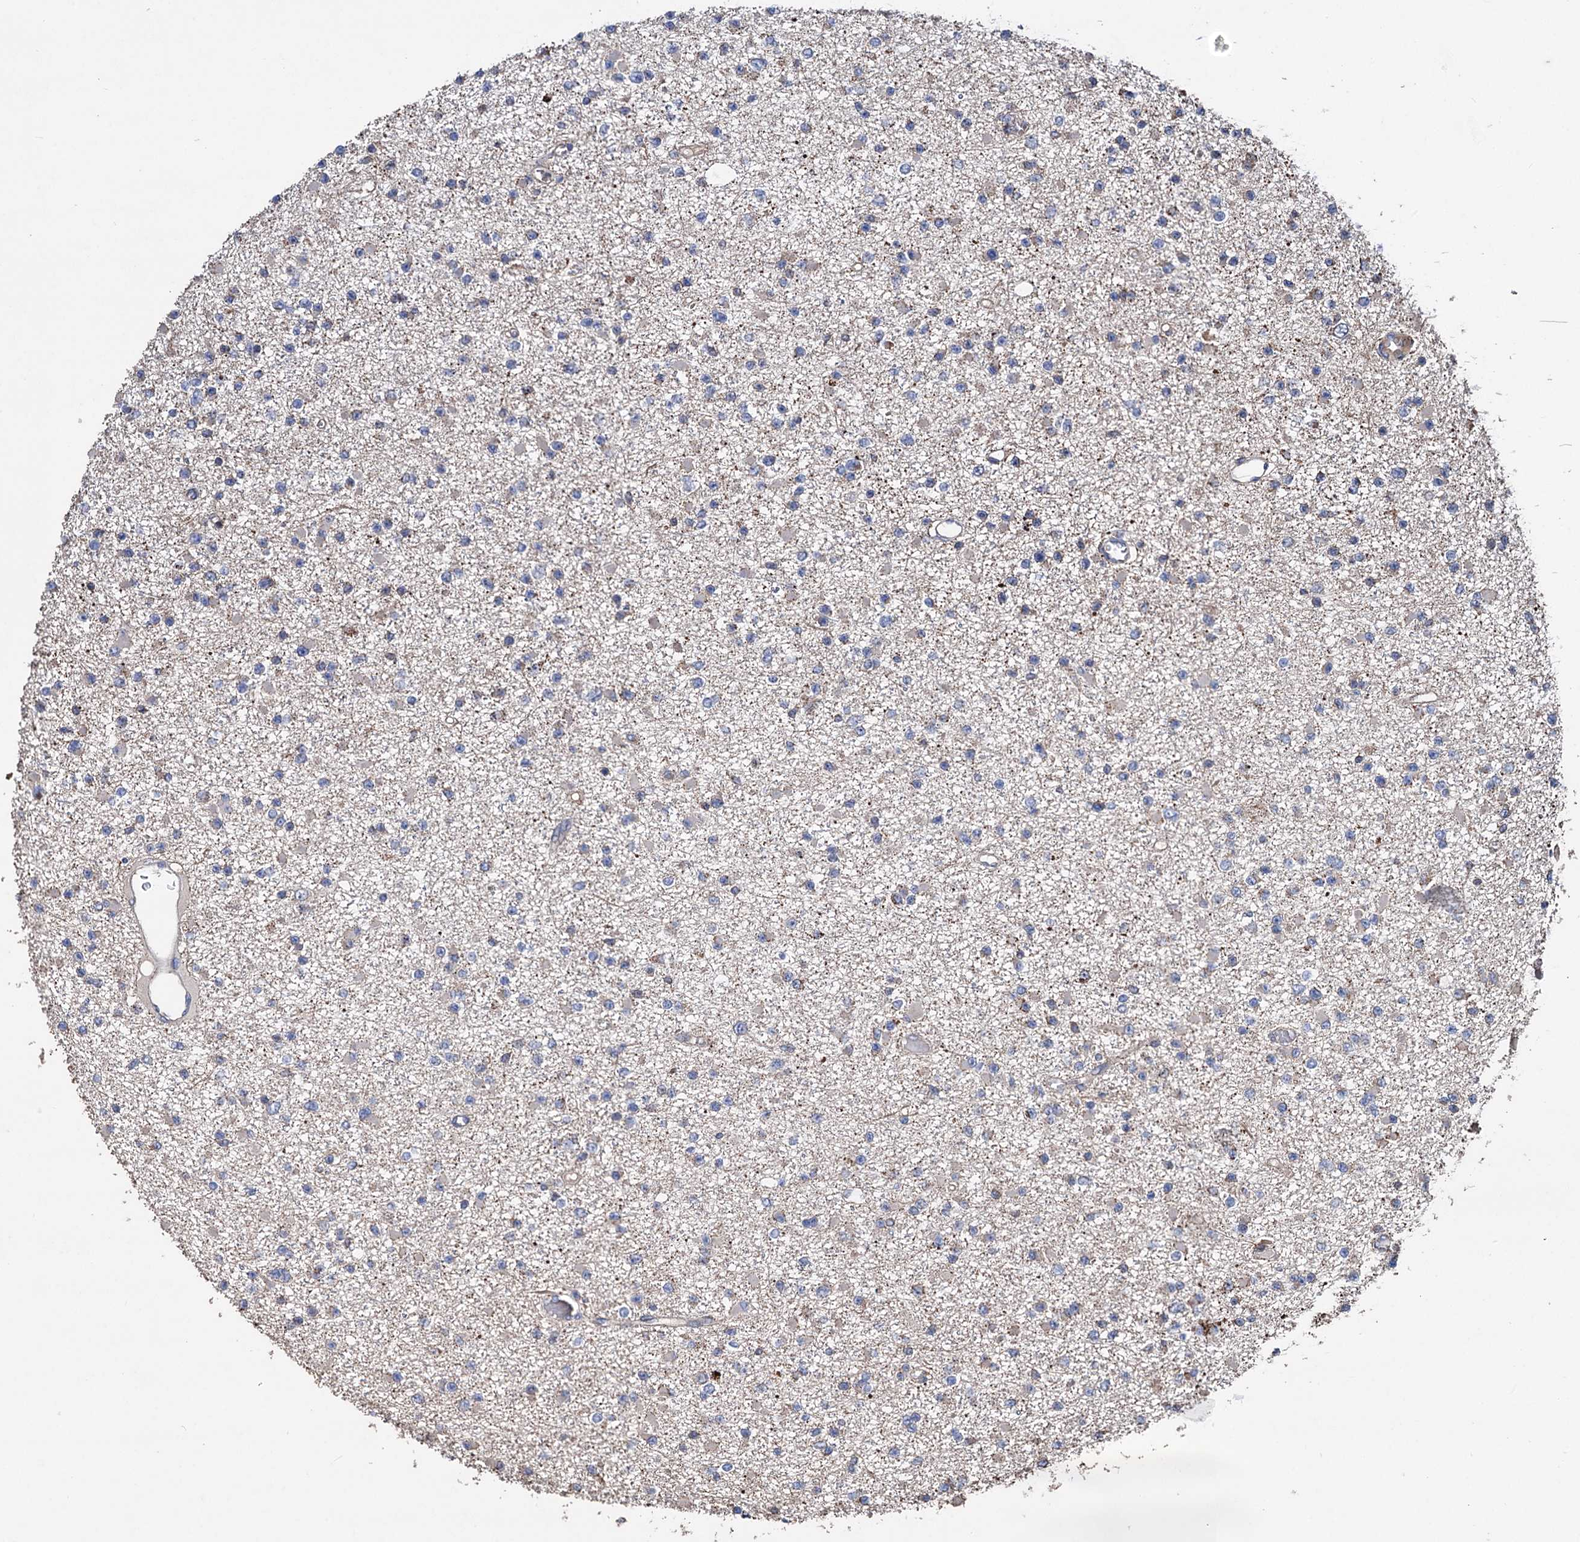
{"staining": {"intensity": "negative", "quantity": "none", "location": "none"}, "tissue": "glioma", "cell_type": "Tumor cells", "image_type": "cancer", "snomed": [{"axis": "morphology", "description": "Glioma, malignant, Low grade"}, {"axis": "topography", "description": "Brain"}], "caption": "This is a micrograph of immunohistochemistry staining of malignant glioma (low-grade), which shows no staining in tumor cells. (DAB immunohistochemistry (IHC) with hematoxylin counter stain).", "gene": "STING1", "patient": {"sex": "female", "age": 22}}